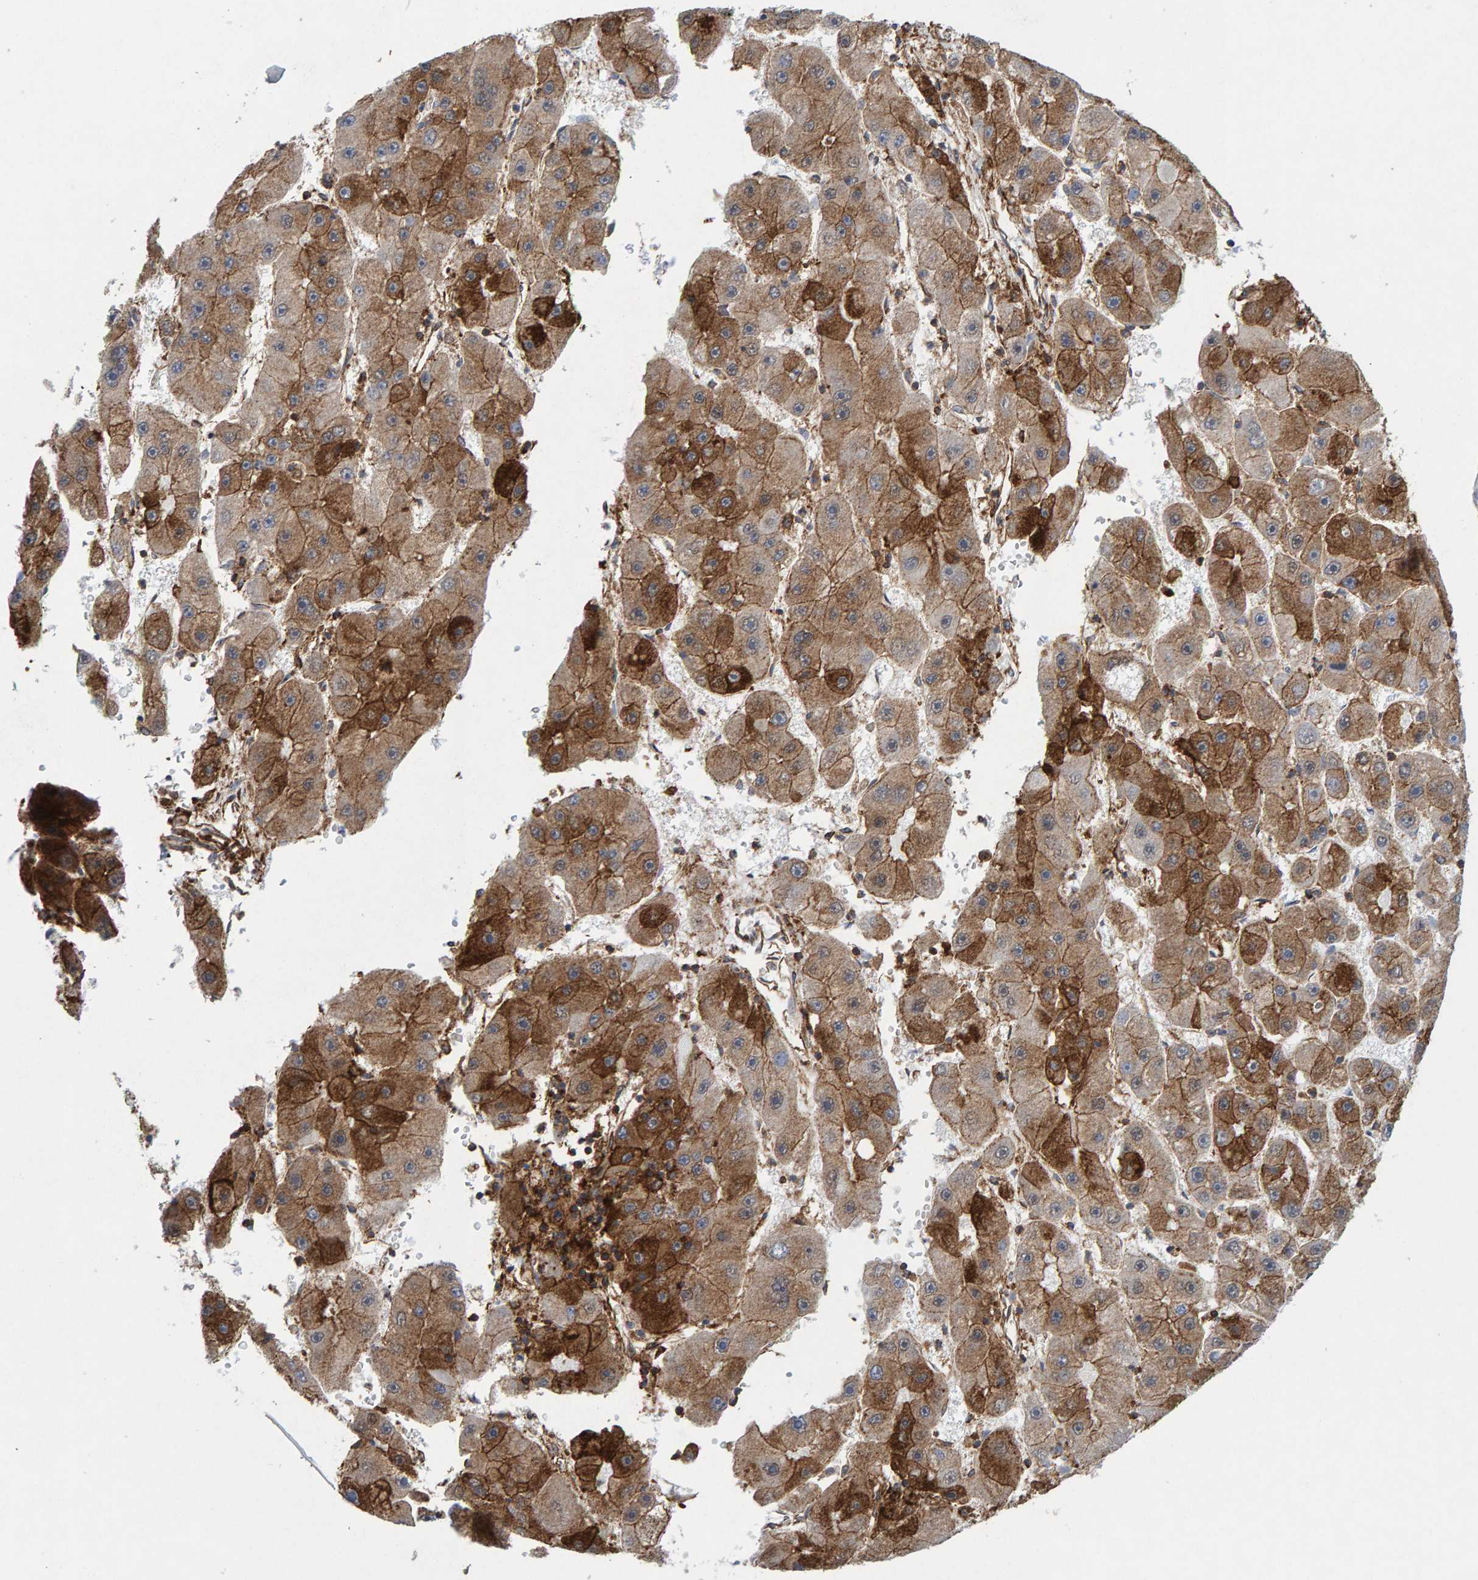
{"staining": {"intensity": "moderate", "quantity": ">75%", "location": "cytoplasmic/membranous"}, "tissue": "liver cancer", "cell_type": "Tumor cells", "image_type": "cancer", "snomed": [{"axis": "morphology", "description": "Carcinoma, Hepatocellular, NOS"}, {"axis": "topography", "description": "Liver"}], "caption": "High-power microscopy captured an immunohistochemistry (IHC) micrograph of liver hepatocellular carcinoma, revealing moderate cytoplasmic/membranous expression in about >75% of tumor cells.", "gene": "MVP", "patient": {"sex": "female", "age": 61}}